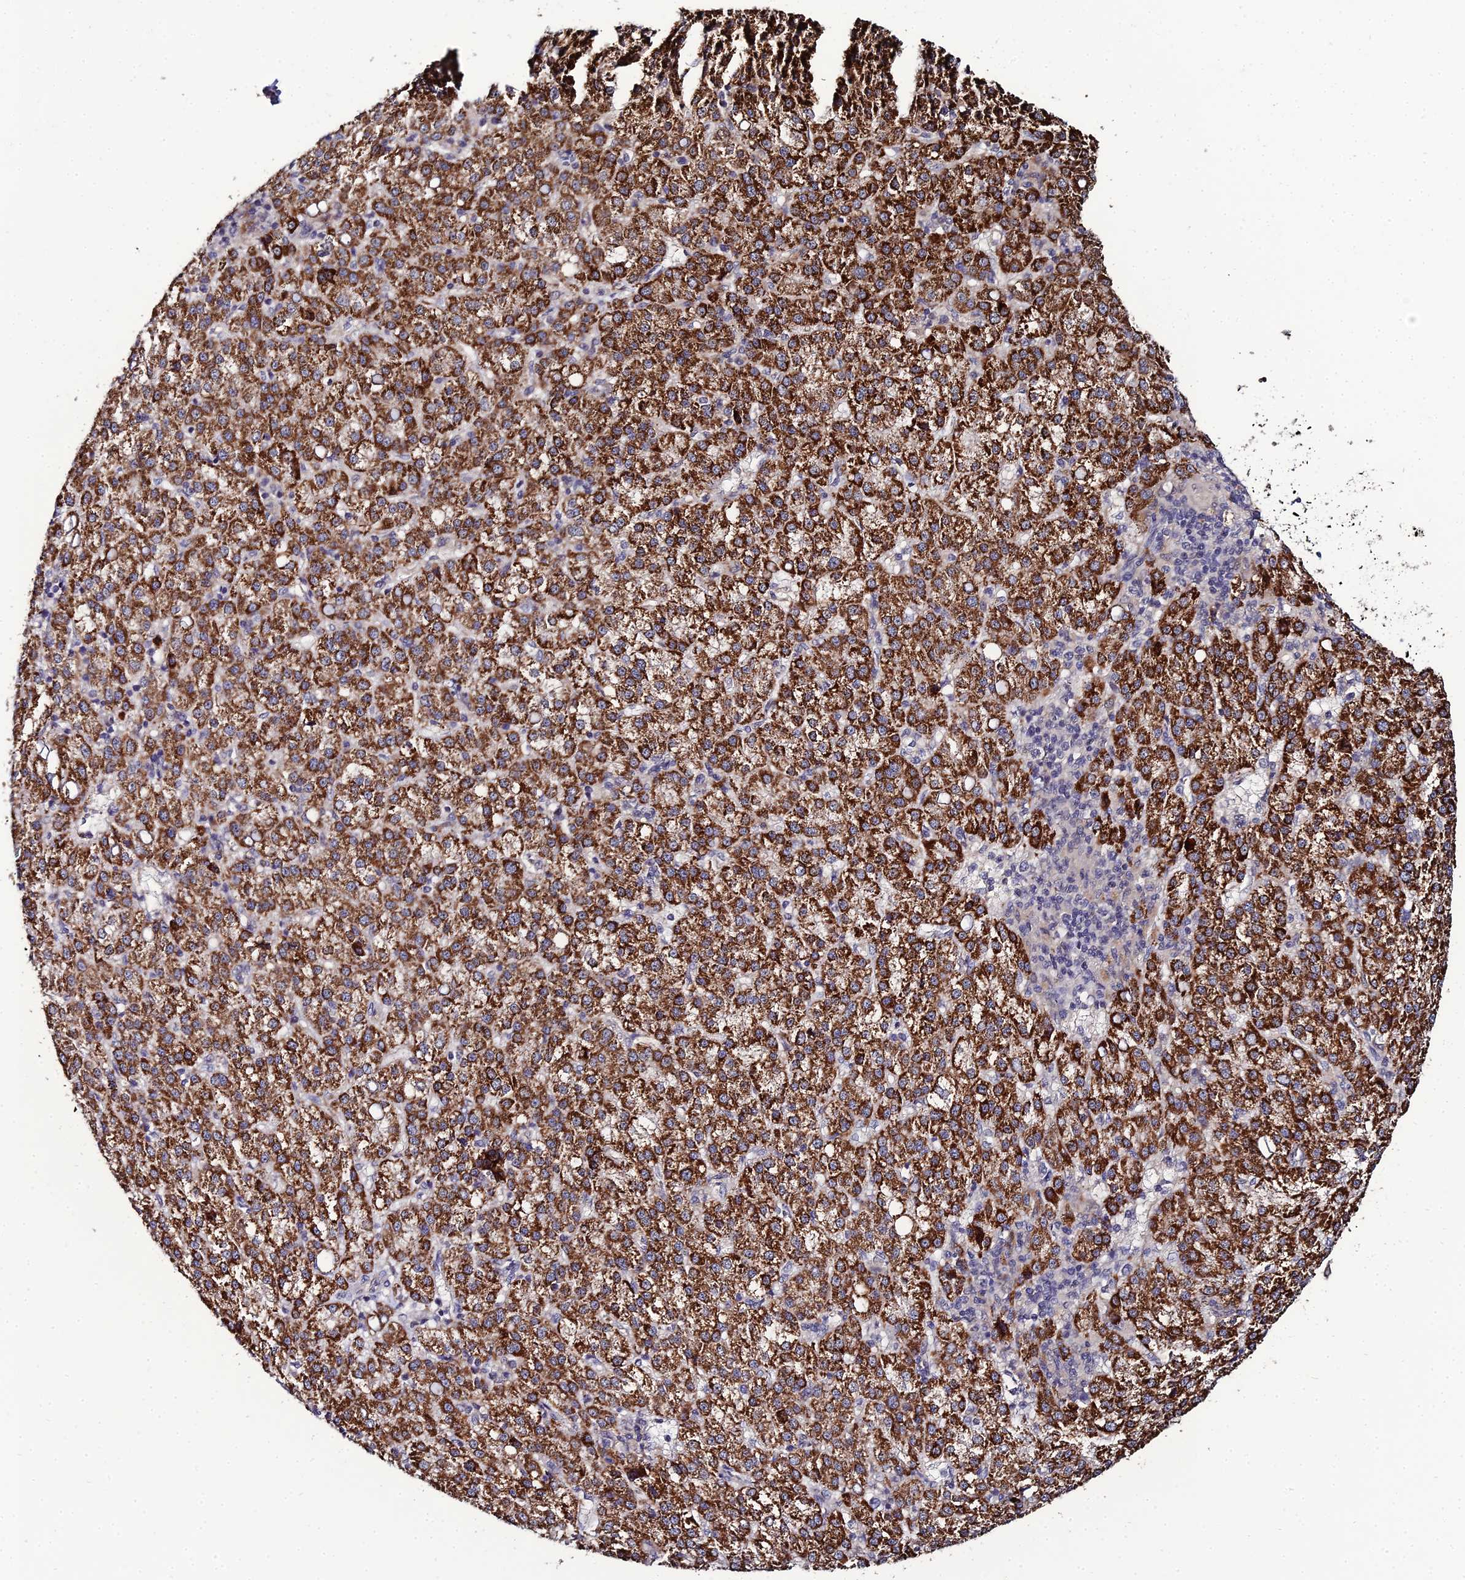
{"staining": {"intensity": "strong", "quantity": ">75%", "location": "cytoplasmic/membranous"}, "tissue": "liver cancer", "cell_type": "Tumor cells", "image_type": "cancer", "snomed": [{"axis": "morphology", "description": "Carcinoma, Hepatocellular, NOS"}, {"axis": "topography", "description": "Liver"}], "caption": "Immunohistochemical staining of liver hepatocellular carcinoma displays high levels of strong cytoplasmic/membranous positivity in about >75% of tumor cells. The staining was performed using DAB (3,3'-diaminobenzidine), with brown indicating positive protein expression. Nuclei are stained blue with hematoxylin.", "gene": "LSM5", "patient": {"sex": "female", "age": 58}}